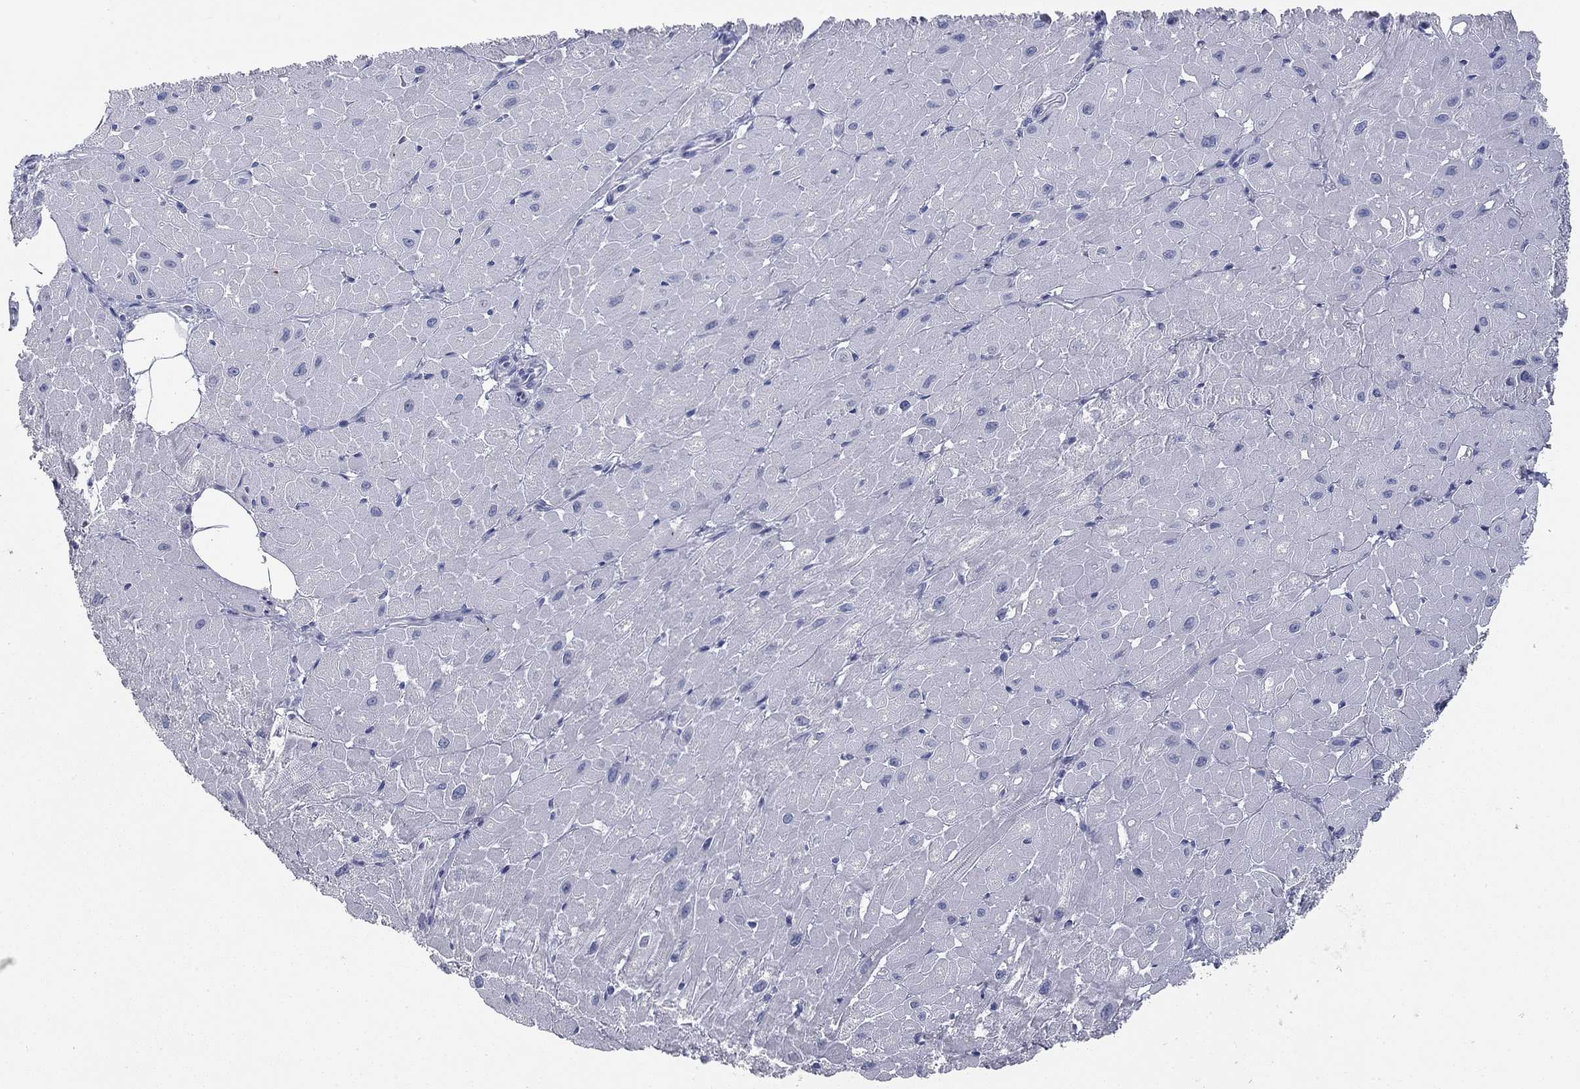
{"staining": {"intensity": "negative", "quantity": "none", "location": "none"}, "tissue": "heart muscle", "cell_type": "Cardiomyocytes", "image_type": "normal", "snomed": [{"axis": "morphology", "description": "Normal tissue, NOS"}, {"axis": "topography", "description": "Heart"}], "caption": "This is an immunohistochemistry (IHC) photomicrograph of normal heart muscle. There is no staining in cardiomyocytes.", "gene": "TAC1", "patient": {"sex": "male", "age": 62}}